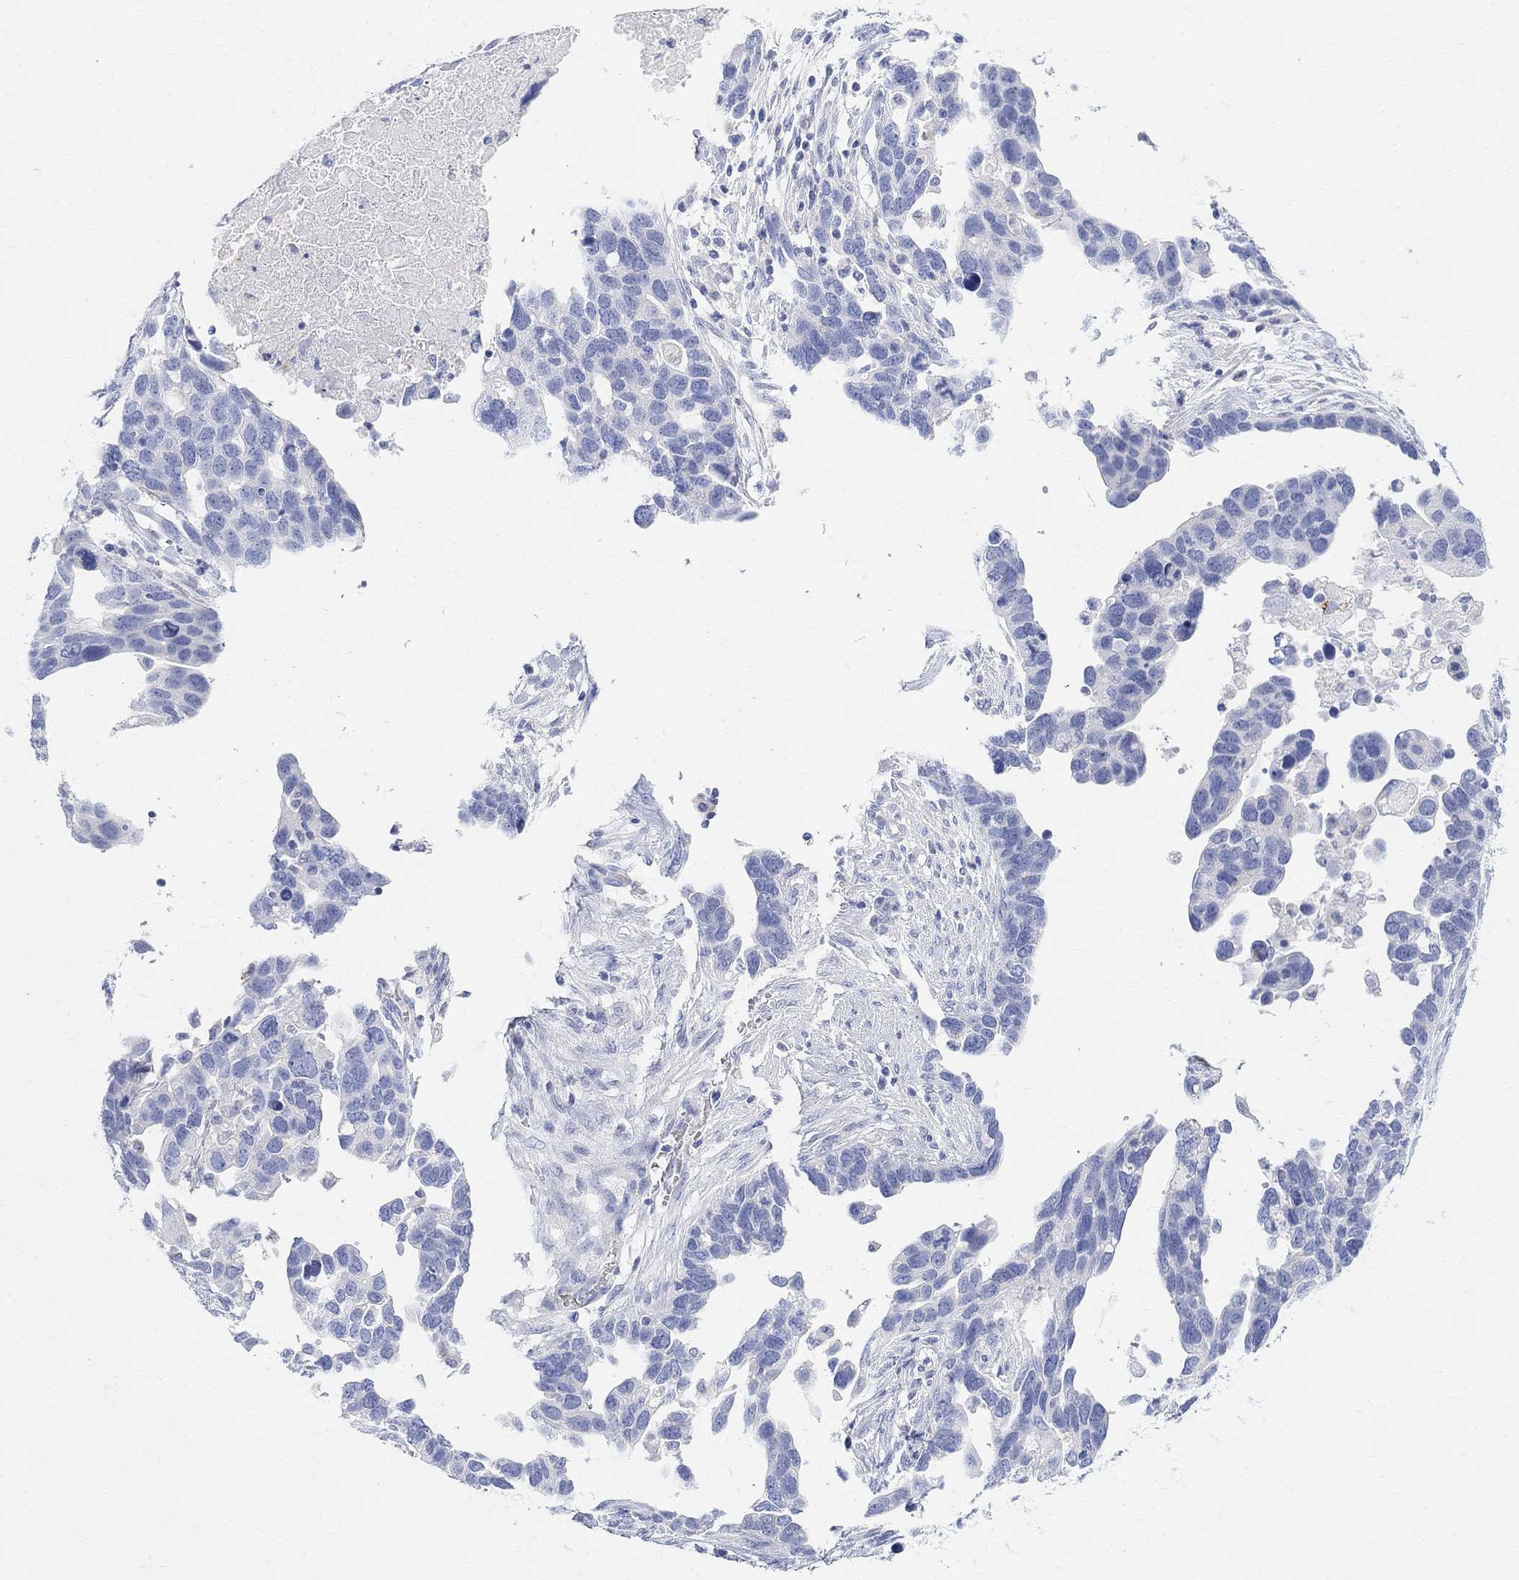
{"staining": {"intensity": "negative", "quantity": "none", "location": "none"}, "tissue": "ovarian cancer", "cell_type": "Tumor cells", "image_type": "cancer", "snomed": [{"axis": "morphology", "description": "Cystadenocarcinoma, serous, NOS"}, {"axis": "topography", "description": "Ovary"}], "caption": "This is a histopathology image of immunohistochemistry staining of ovarian cancer (serous cystadenocarcinoma), which shows no expression in tumor cells.", "gene": "RETNLB", "patient": {"sex": "female", "age": 54}}